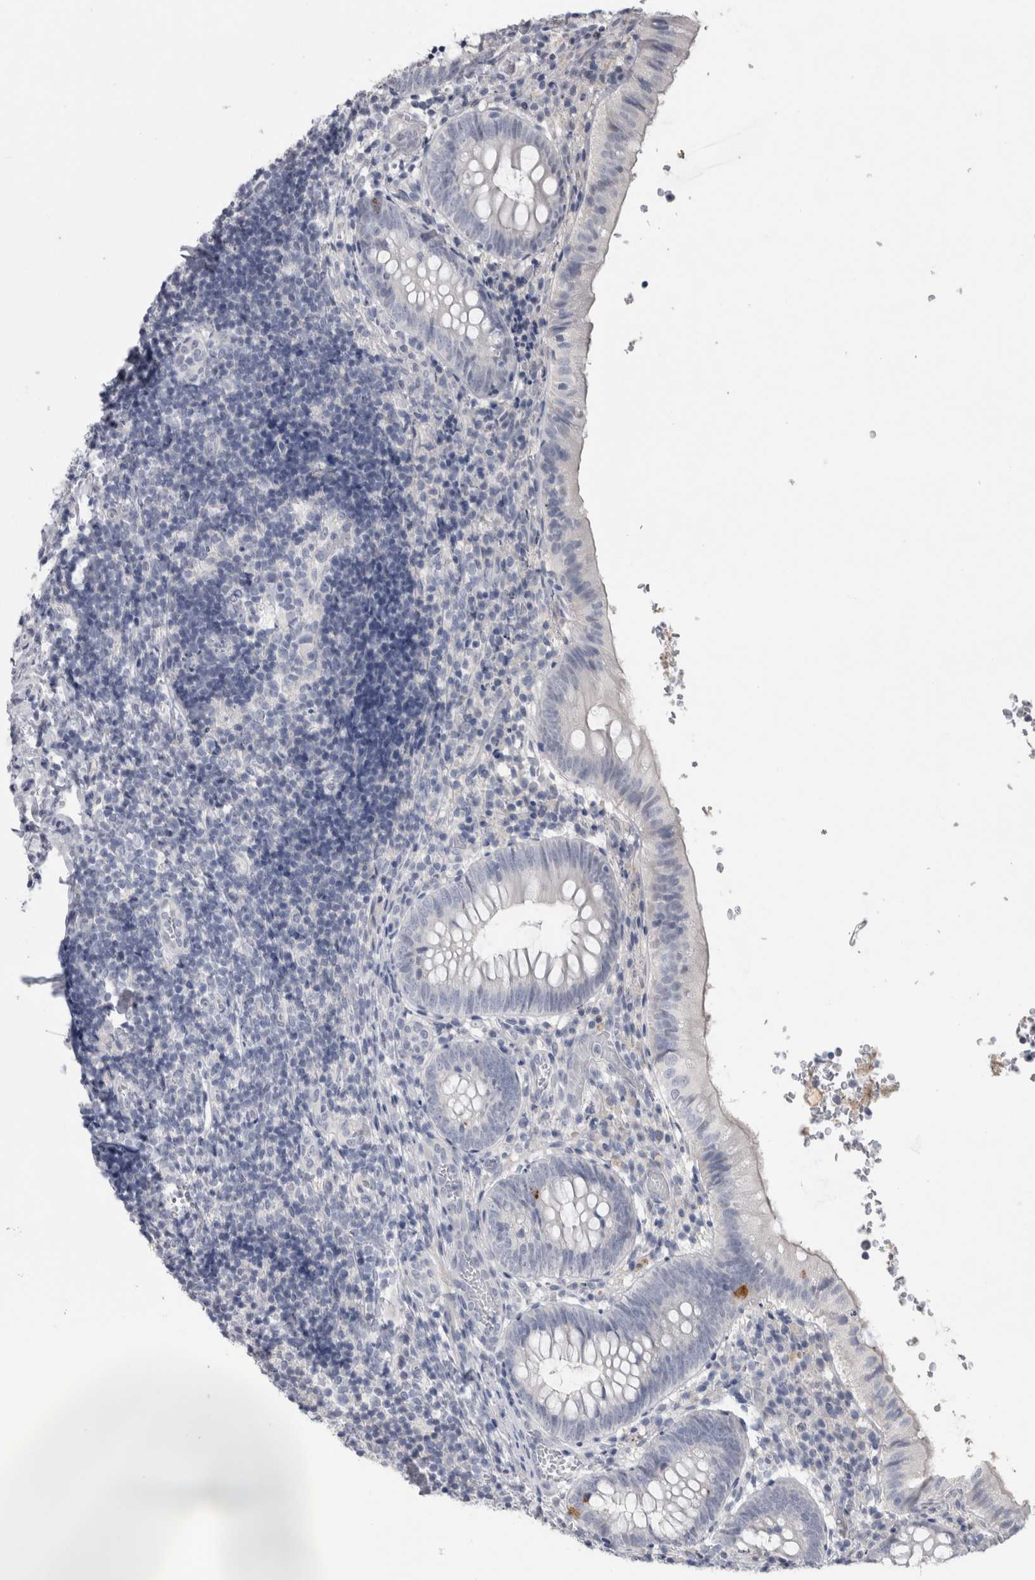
{"staining": {"intensity": "strong", "quantity": "<25%", "location": "cytoplasmic/membranous"}, "tissue": "appendix", "cell_type": "Glandular cells", "image_type": "normal", "snomed": [{"axis": "morphology", "description": "Normal tissue, NOS"}, {"axis": "topography", "description": "Appendix"}], "caption": "Brown immunohistochemical staining in unremarkable appendix exhibits strong cytoplasmic/membranous staining in about <25% of glandular cells.", "gene": "ADAM2", "patient": {"sex": "male", "age": 8}}